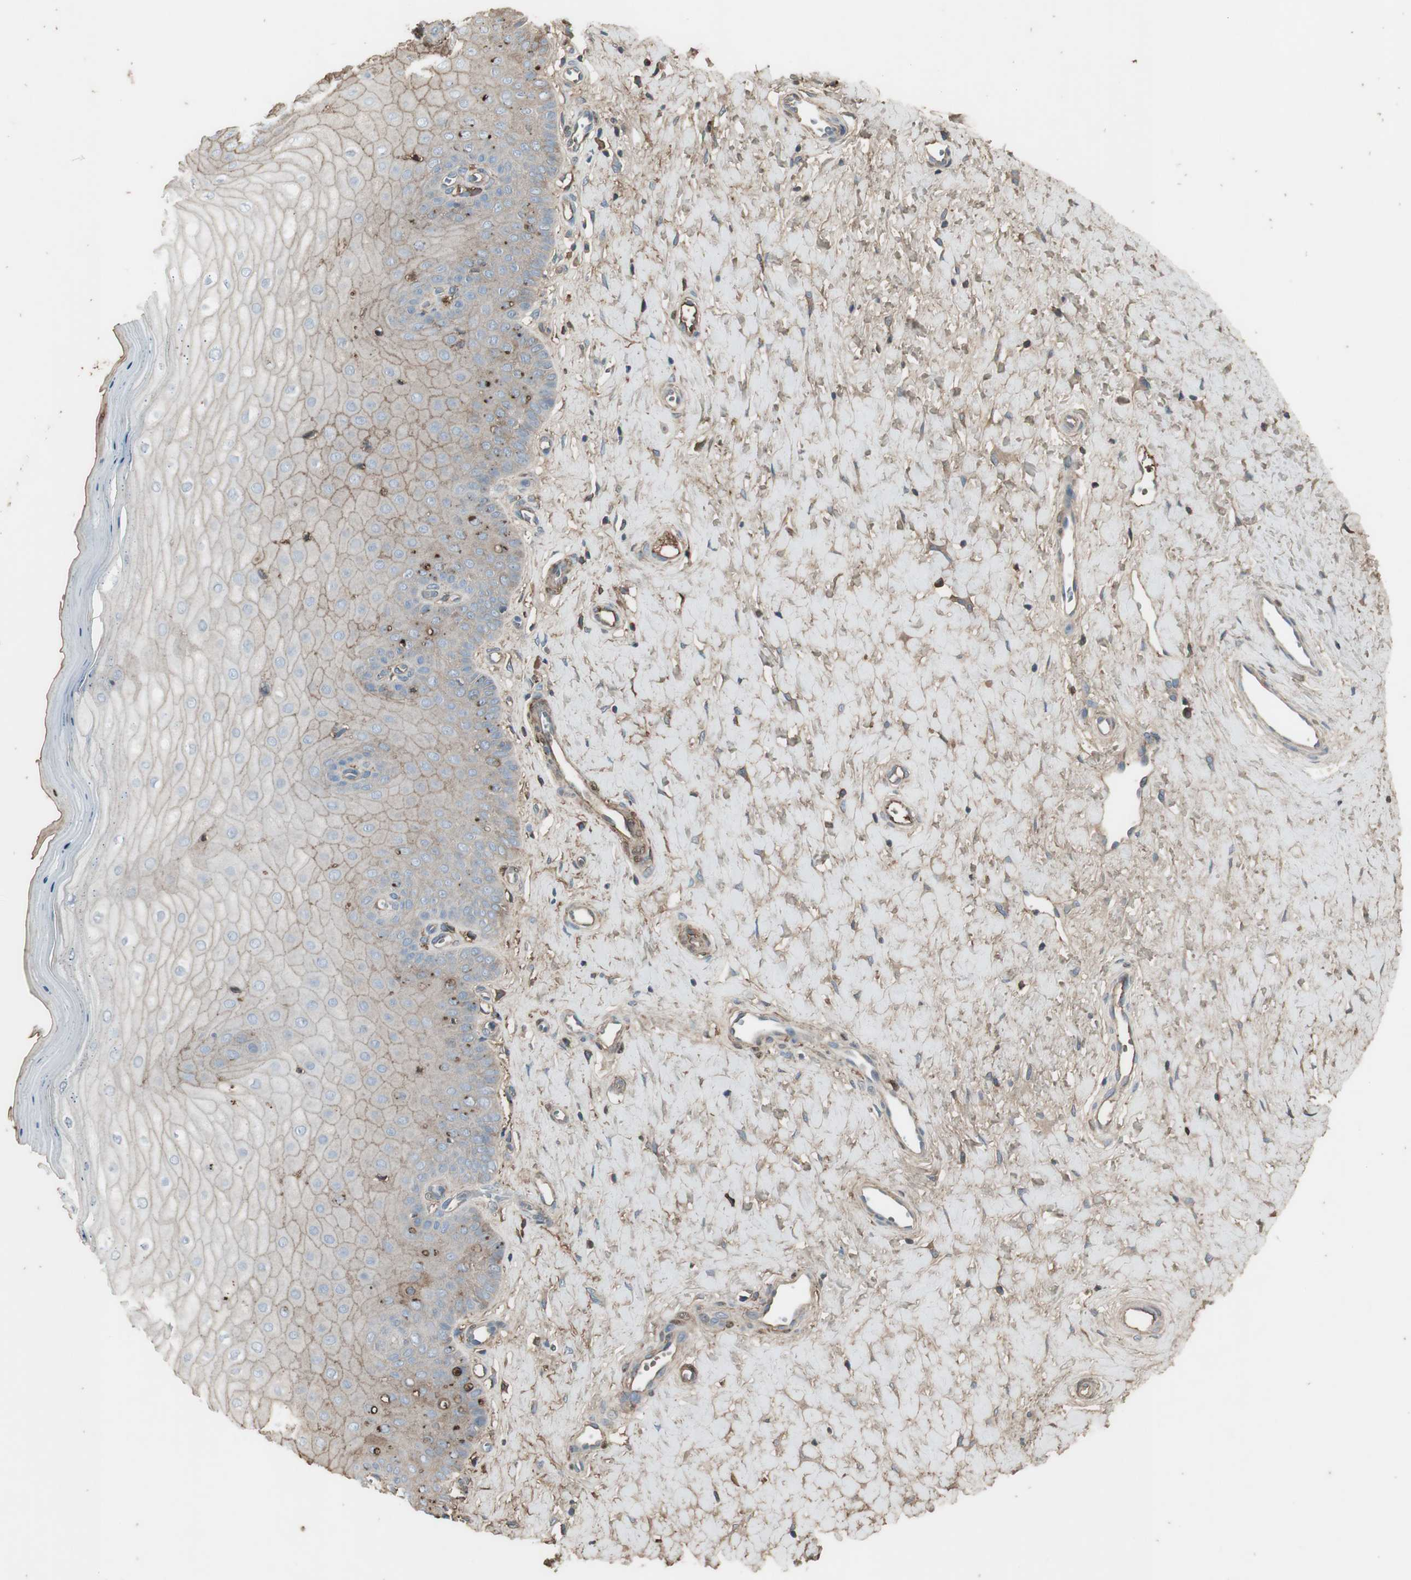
{"staining": {"intensity": "moderate", "quantity": ">75%", "location": "cytoplasmic/membranous"}, "tissue": "cervix", "cell_type": "Glandular cells", "image_type": "normal", "snomed": [{"axis": "morphology", "description": "Normal tissue, NOS"}, {"axis": "topography", "description": "Cervix"}], "caption": "Moderate cytoplasmic/membranous protein staining is appreciated in about >75% of glandular cells in cervix. Nuclei are stained in blue.", "gene": "MMP14", "patient": {"sex": "female", "age": 55}}